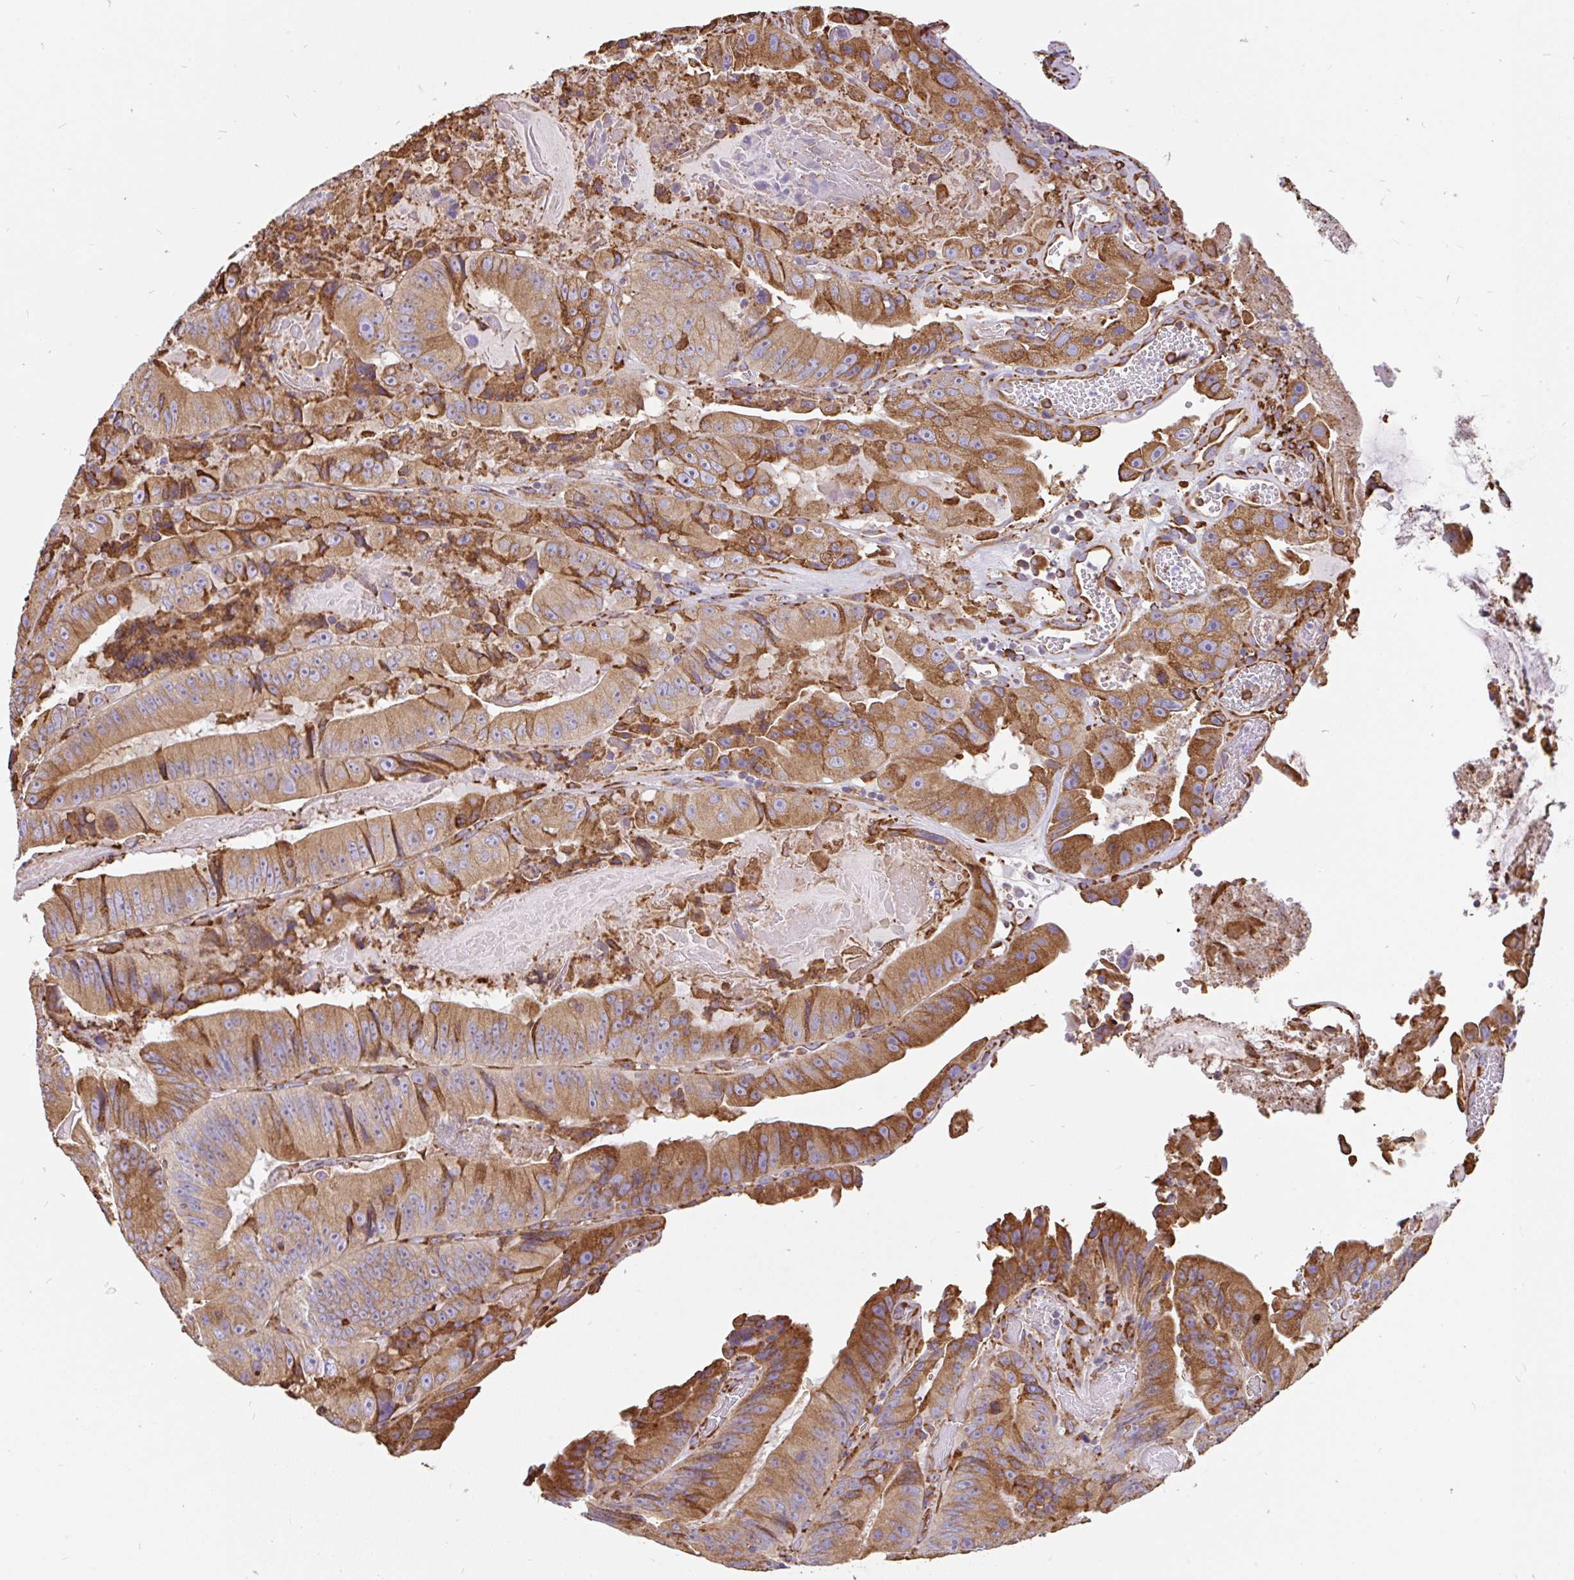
{"staining": {"intensity": "moderate", "quantity": ">75%", "location": "cytoplasmic/membranous"}, "tissue": "colorectal cancer", "cell_type": "Tumor cells", "image_type": "cancer", "snomed": [{"axis": "morphology", "description": "Adenocarcinoma, NOS"}, {"axis": "topography", "description": "Colon"}], "caption": "Protein expression analysis of human colorectal cancer reveals moderate cytoplasmic/membranous staining in approximately >75% of tumor cells.", "gene": "EML5", "patient": {"sex": "female", "age": 86}}